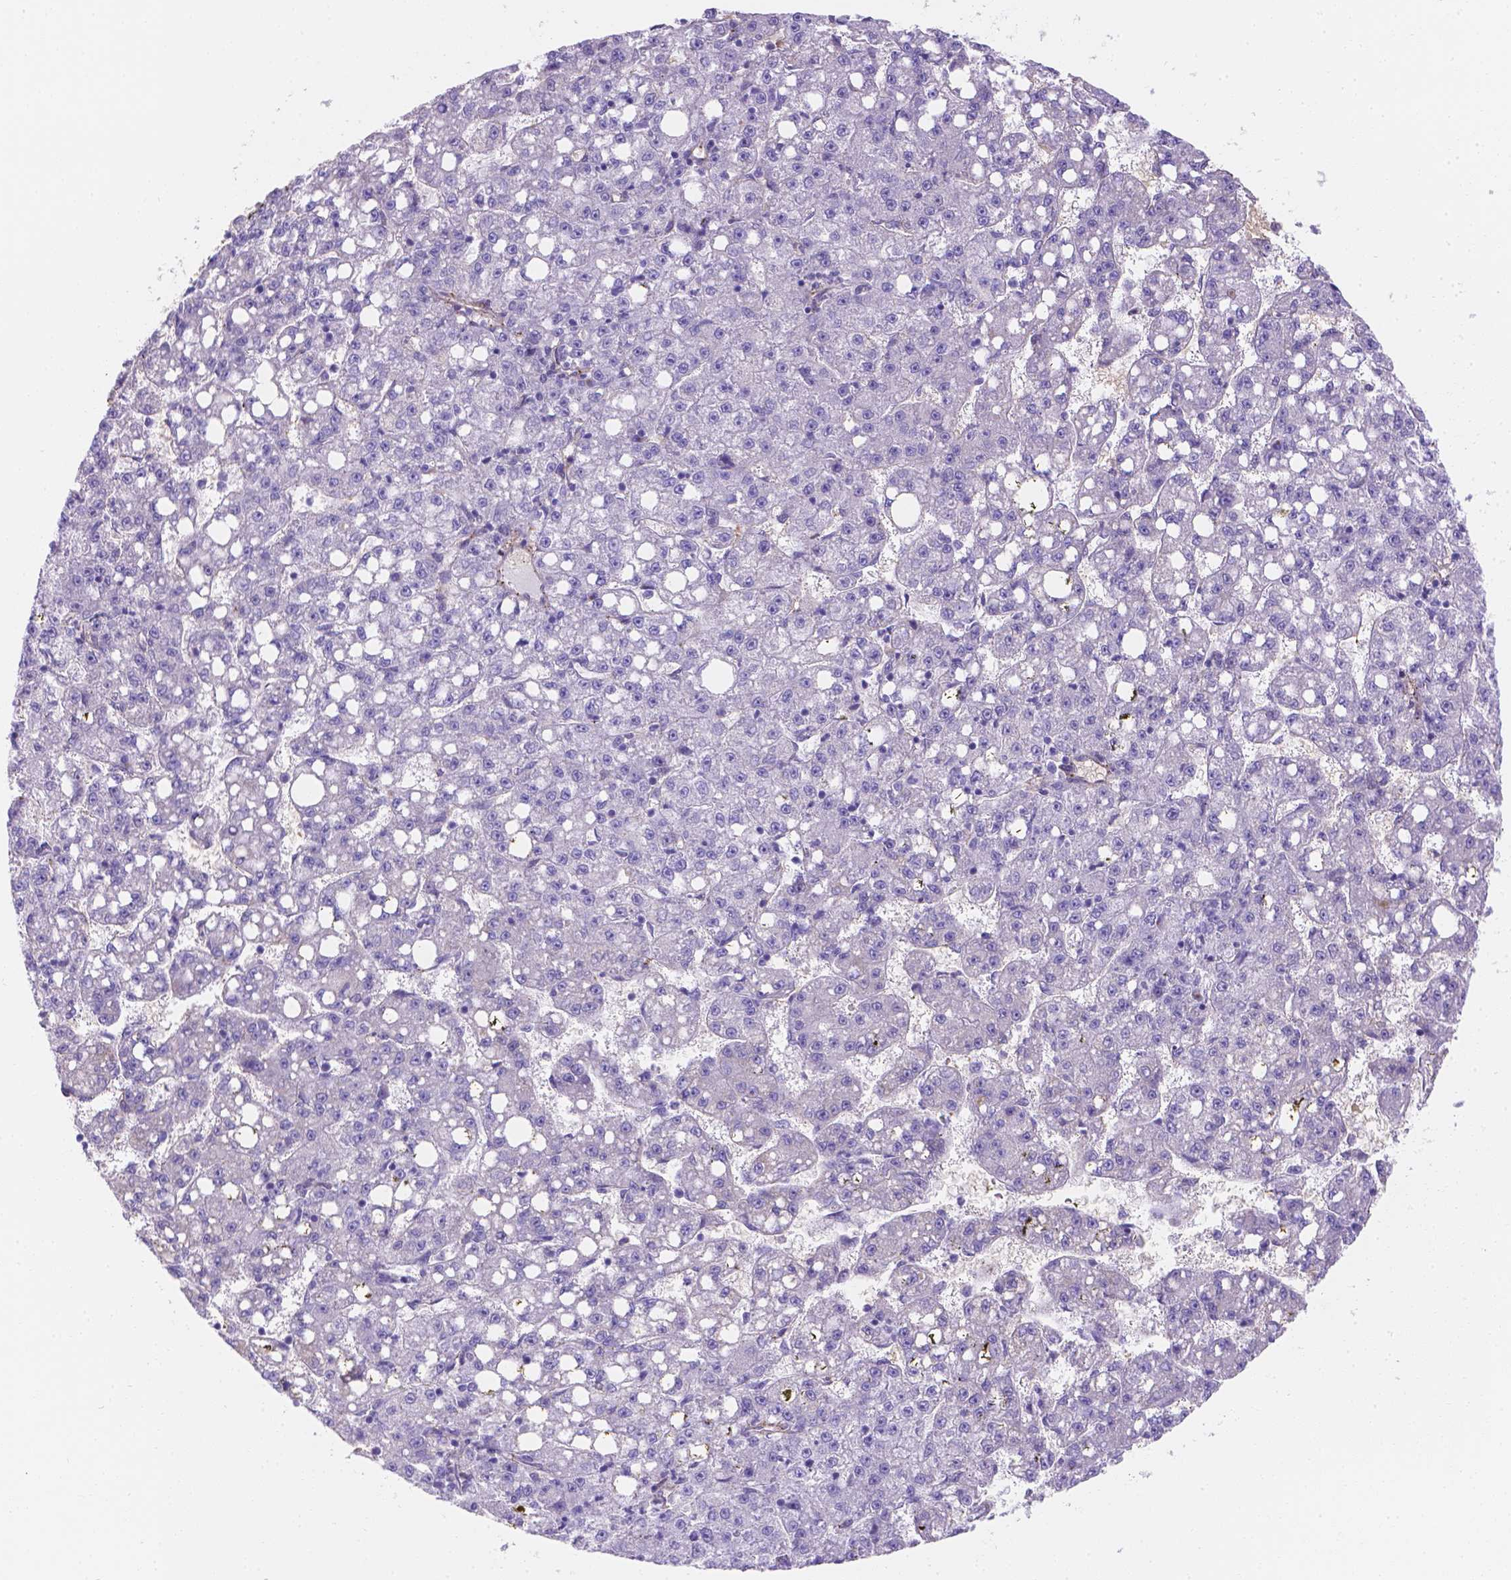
{"staining": {"intensity": "negative", "quantity": "none", "location": "none"}, "tissue": "liver cancer", "cell_type": "Tumor cells", "image_type": "cancer", "snomed": [{"axis": "morphology", "description": "Carcinoma, Hepatocellular, NOS"}, {"axis": "topography", "description": "Liver"}], "caption": "Tumor cells show no significant expression in liver hepatocellular carcinoma.", "gene": "SLC40A1", "patient": {"sex": "female", "age": 65}}